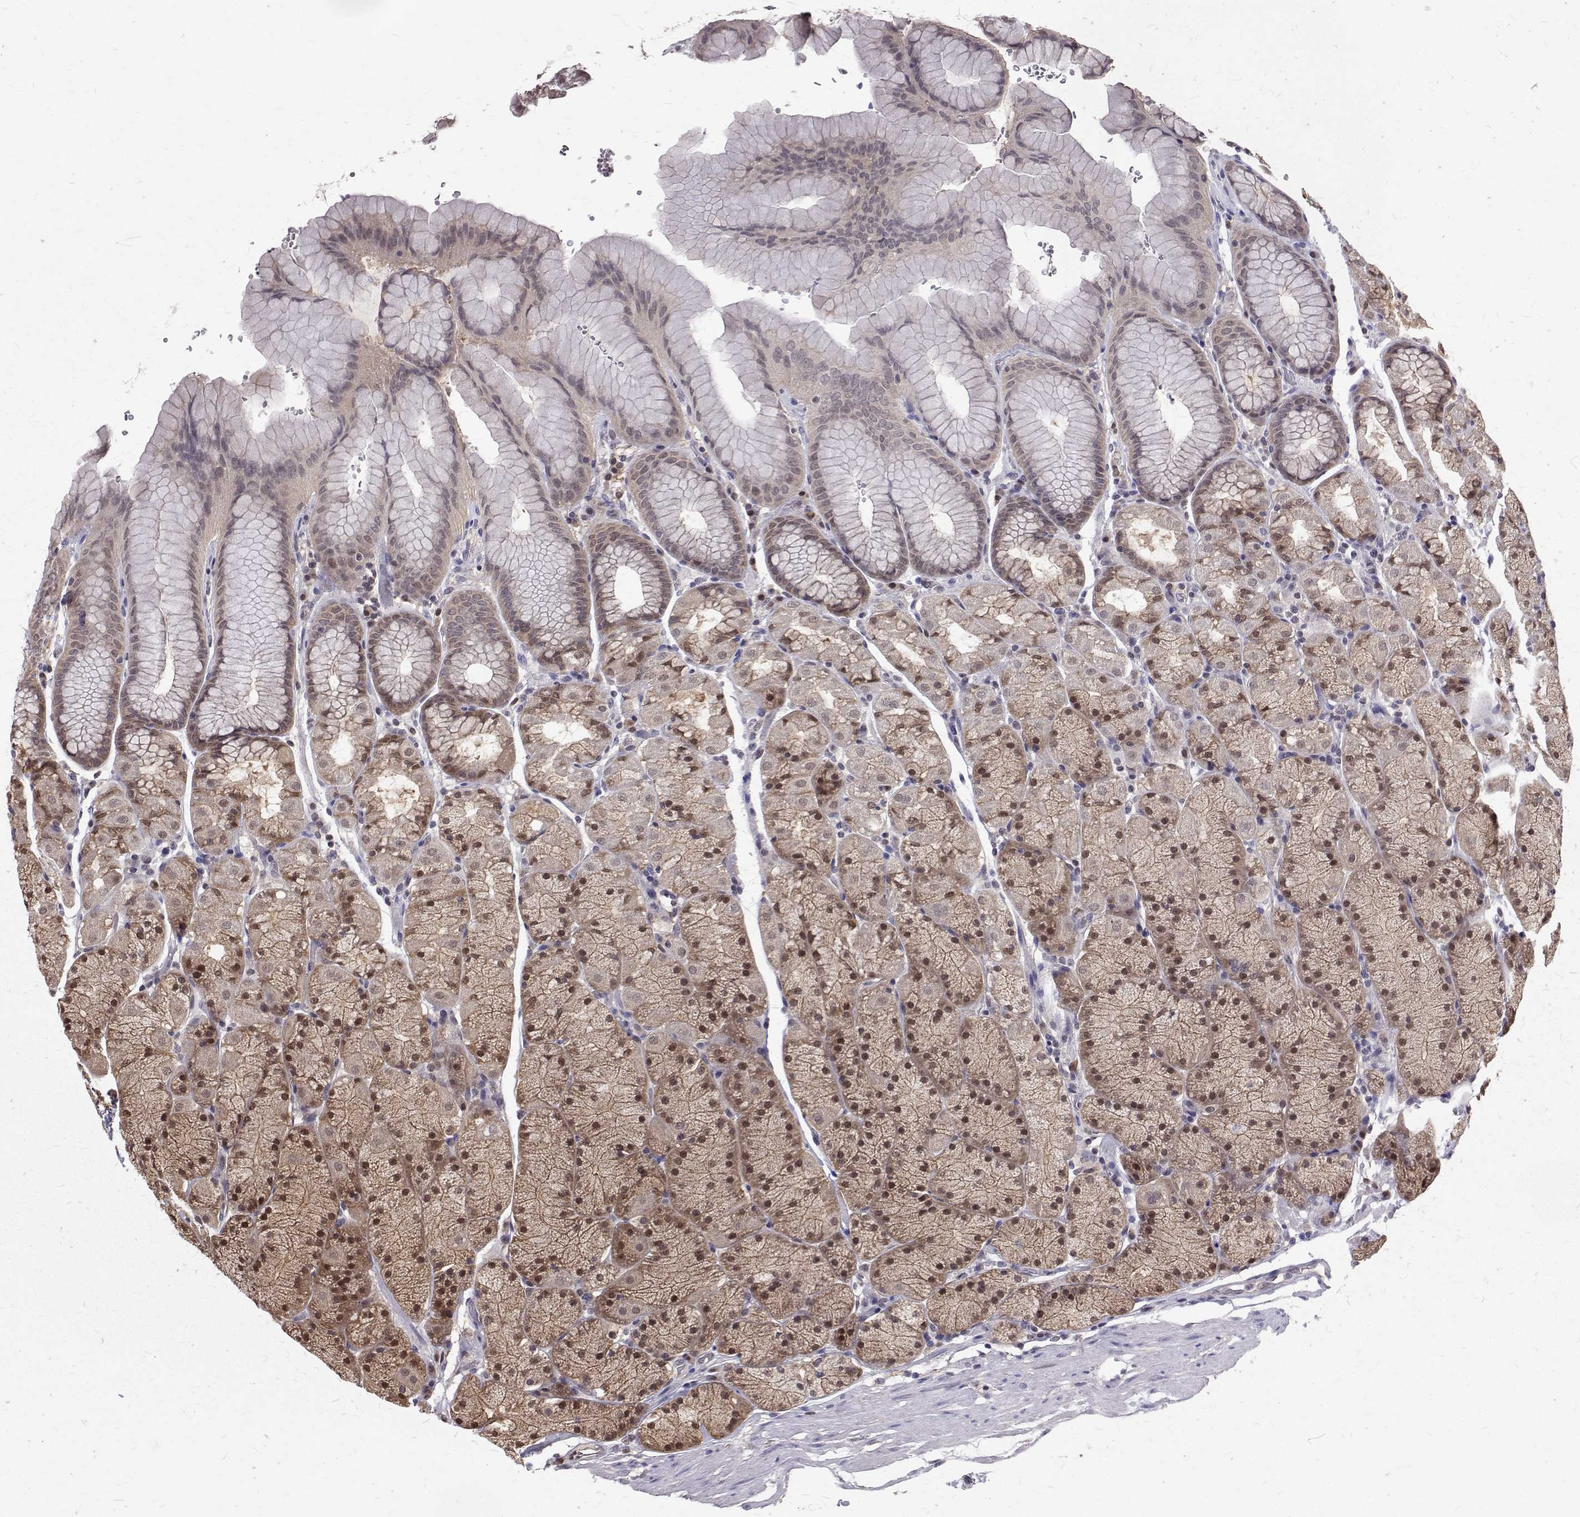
{"staining": {"intensity": "moderate", "quantity": "25%-75%", "location": "cytoplasmic/membranous,nuclear"}, "tissue": "stomach", "cell_type": "Glandular cells", "image_type": "normal", "snomed": [{"axis": "morphology", "description": "Normal tissue, NOS"}, {"axis": "topography", "description": "Stomach, upper"}, {"axis": "topography", "description": "Stomach"}], "caption": "Immunohistochemistry (IHC) micrograph of benign stomach stained for a protein (brown), which reveals medium levels of moderate cytoplasmic/membranous,nuclear staining in about 25%-75% of glandular cells.", "gene": "NIF3L1", "patient": {"sex": "male", "age": 76}}